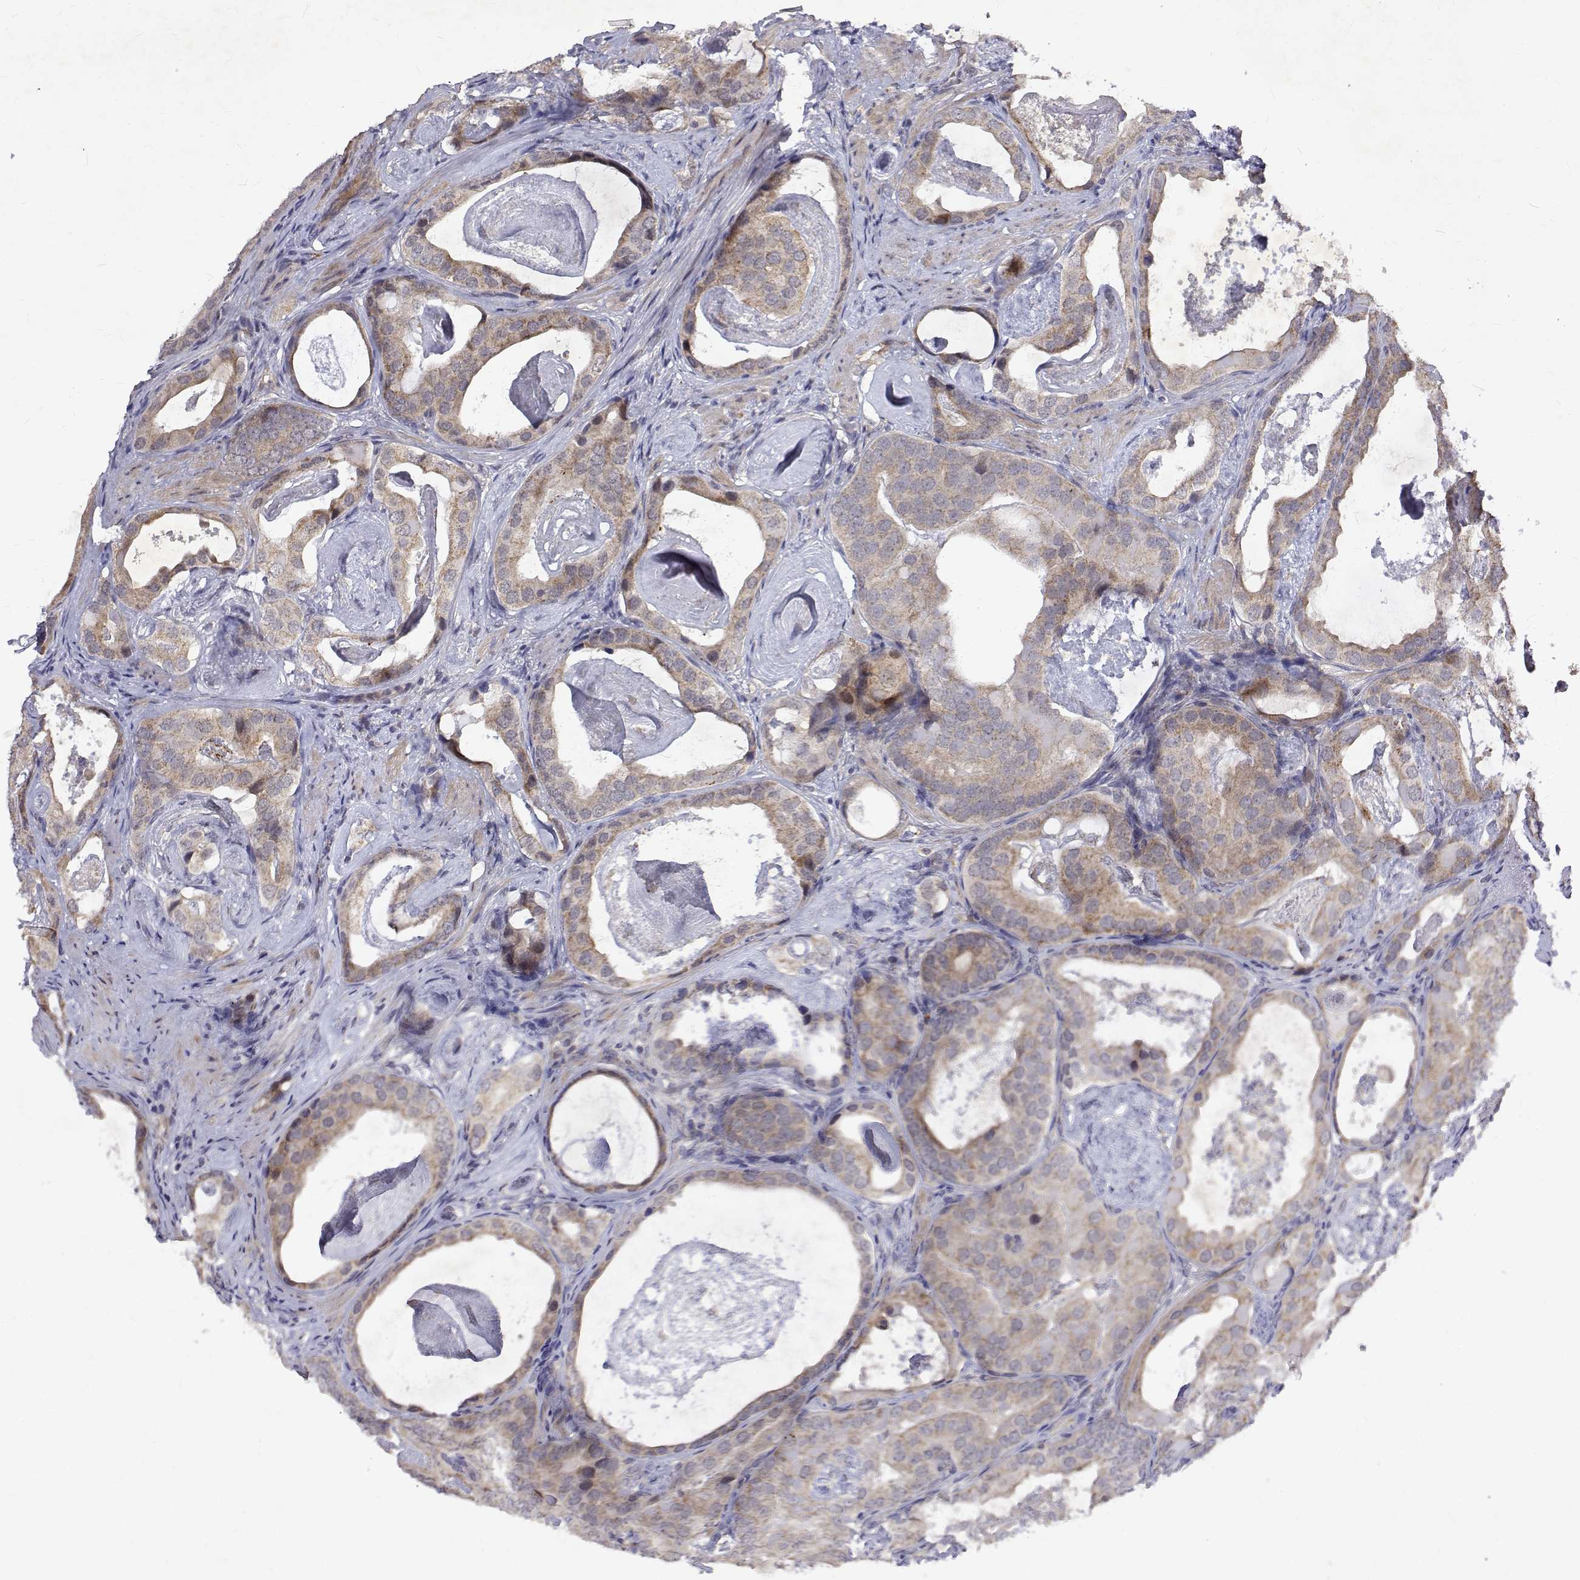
{"staining": {"intensity": "moderate", "quantity": ">75%", "location": "cytoplasmic/membranous"}, "tissue": "prostate cancer", "cell_type": "Tumor cells", "image_type": "cancer", "snomed": [{"axis": "morphology", "description": "Adenocarcinoma, Low grade"}, {"axis": "topography", "description": "Prostate and seminal vesicle, NOS"}], "caption": "Immunohistochemical staining of human prostate cancer displays moderate cytoplasmic/membranous protein positivity in about >75% of tumor cells.", "gene": "ALKBH8", "patient": {"sex": "male", "age": 71}}